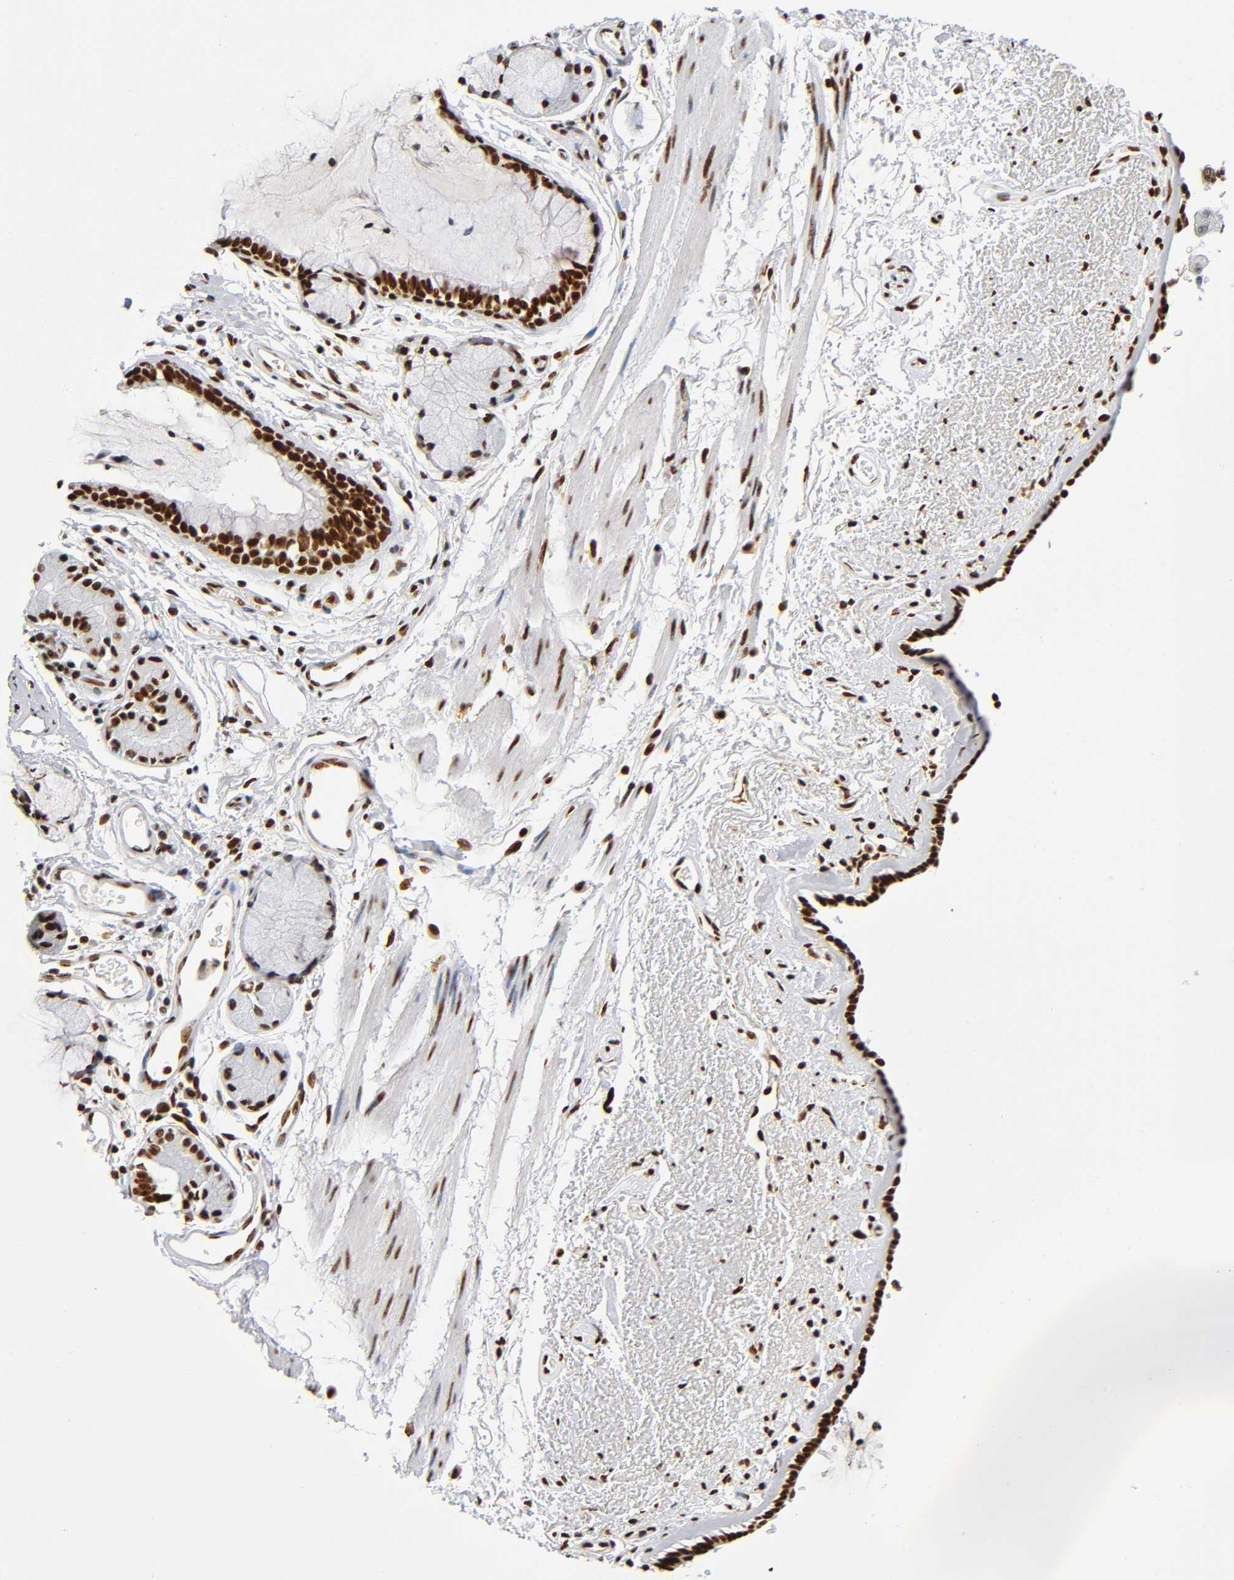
{"staining": {"intensity": "strong", "quantity": ">75%", "location": "nuclear"}, "tissue": "bronchus", "cell_type": "Respiratory epithelial cells", "image_type": "normal", "snomed": [{"axis": "morphology", "description": "Normal tissue, NOS"}, {"axis": "morphology", "description": "Adenocarcinoma, NOS"}, {"axis": "topography", "description": "Bronchus"}, {"axis": "topography", "description": "Lung"}], "caption": "The immunohistochemical stain labels strong nuclear positivity in respiratory epithelial cells of normal bronchus.", "gene": "UBTF", "patient": {"sex": "male", "age": 71}}